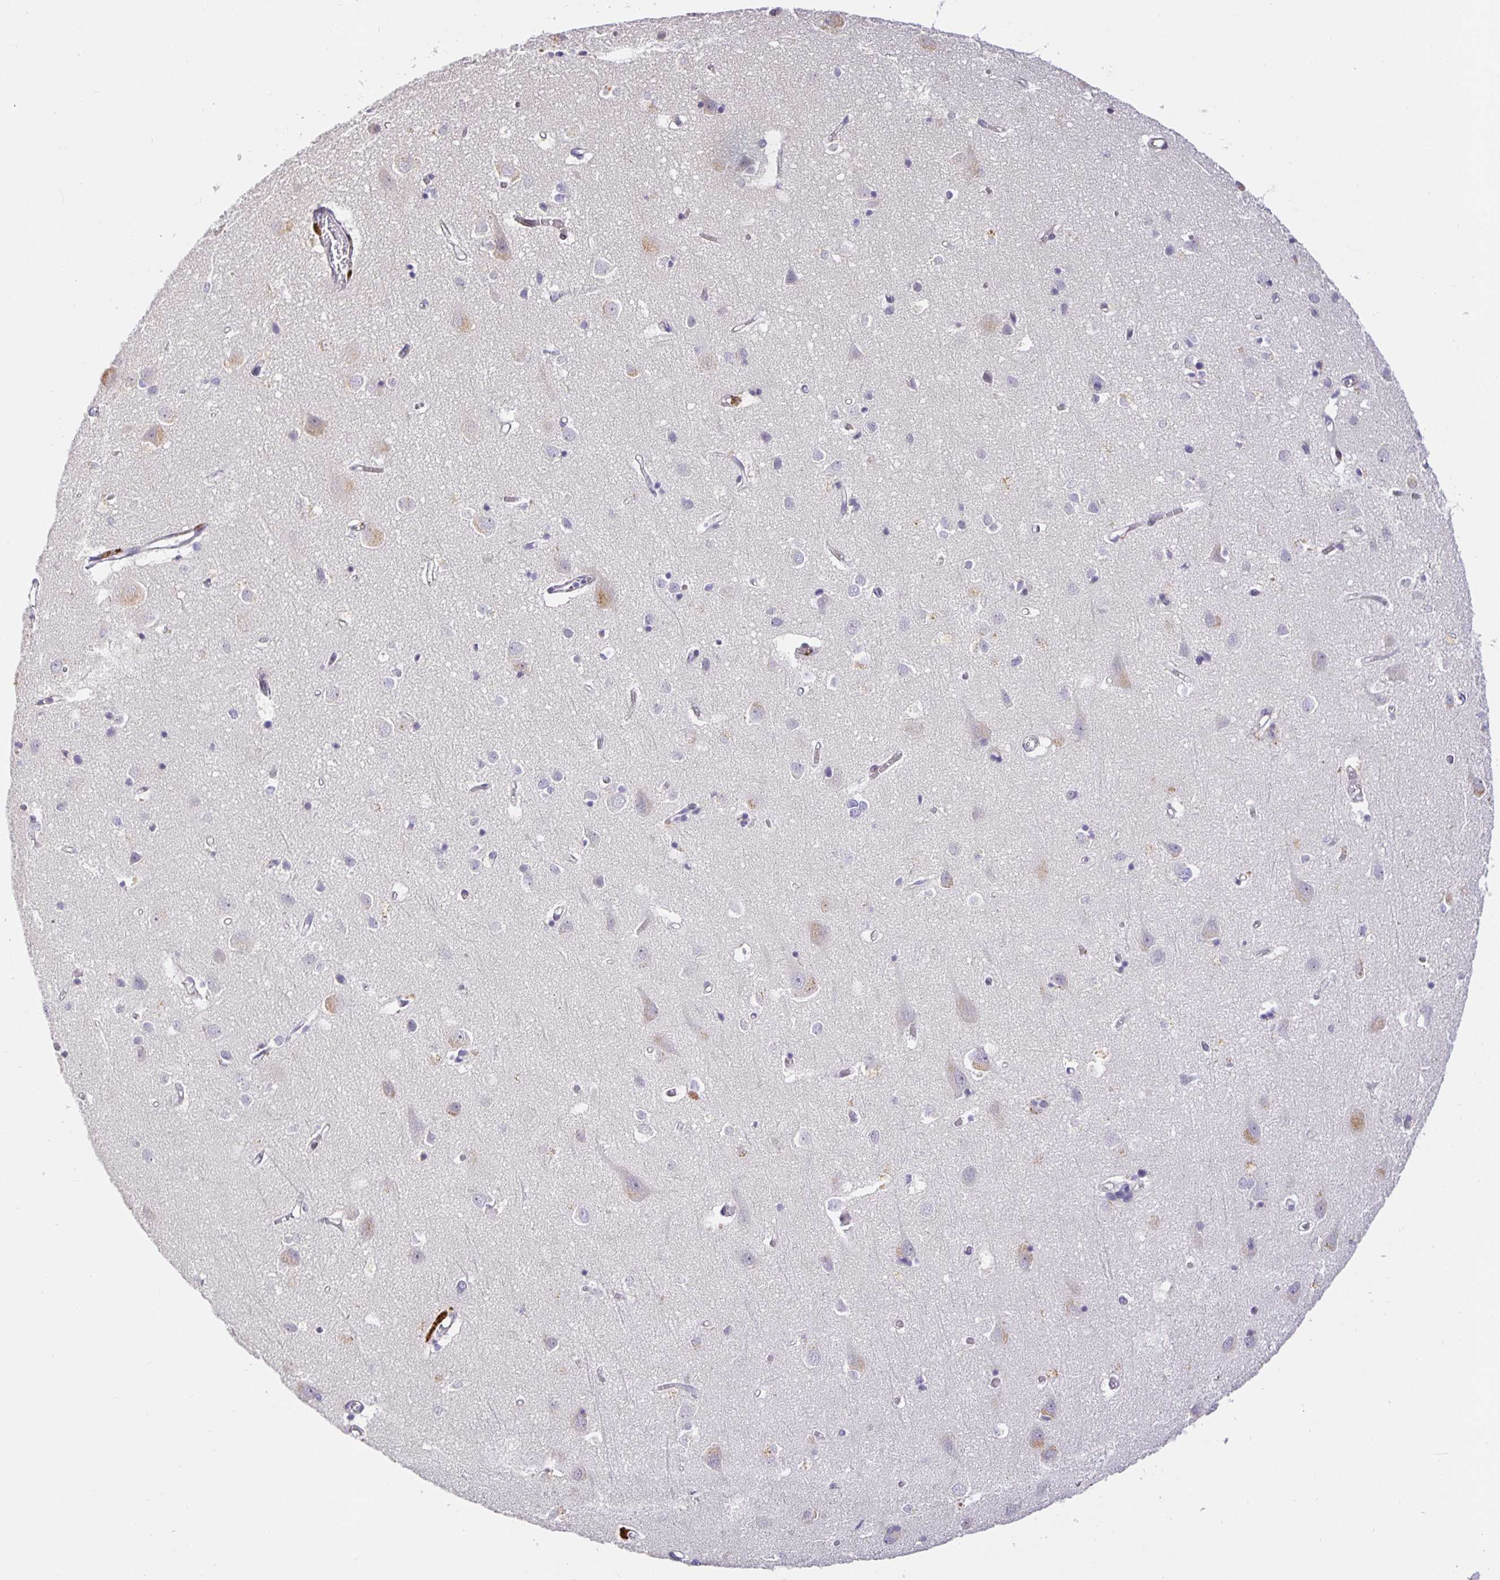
{"staining": {"intensity": "strong", "quantity": "<25%", "location": "cytoplasmic/membranous"}, "tissue": "cerebral cortex", "cell_type": "Endothelial cells", "image_type": "normal", "snomed": [{"axis": "morphology", "description": "Normal tissue, NOS"}, {"axis": "topography", "description": "Cerebral cortex"}], "caption": "This micrograph shows immunohistochemistry (IHC) staining of normal human cerebral cortex, with medium strong cytoplasmic/membranous positivity in approximately <25% of endothelial cells.", "gene": "TJP3", "patient": {"sex": "male", "age": 70}}